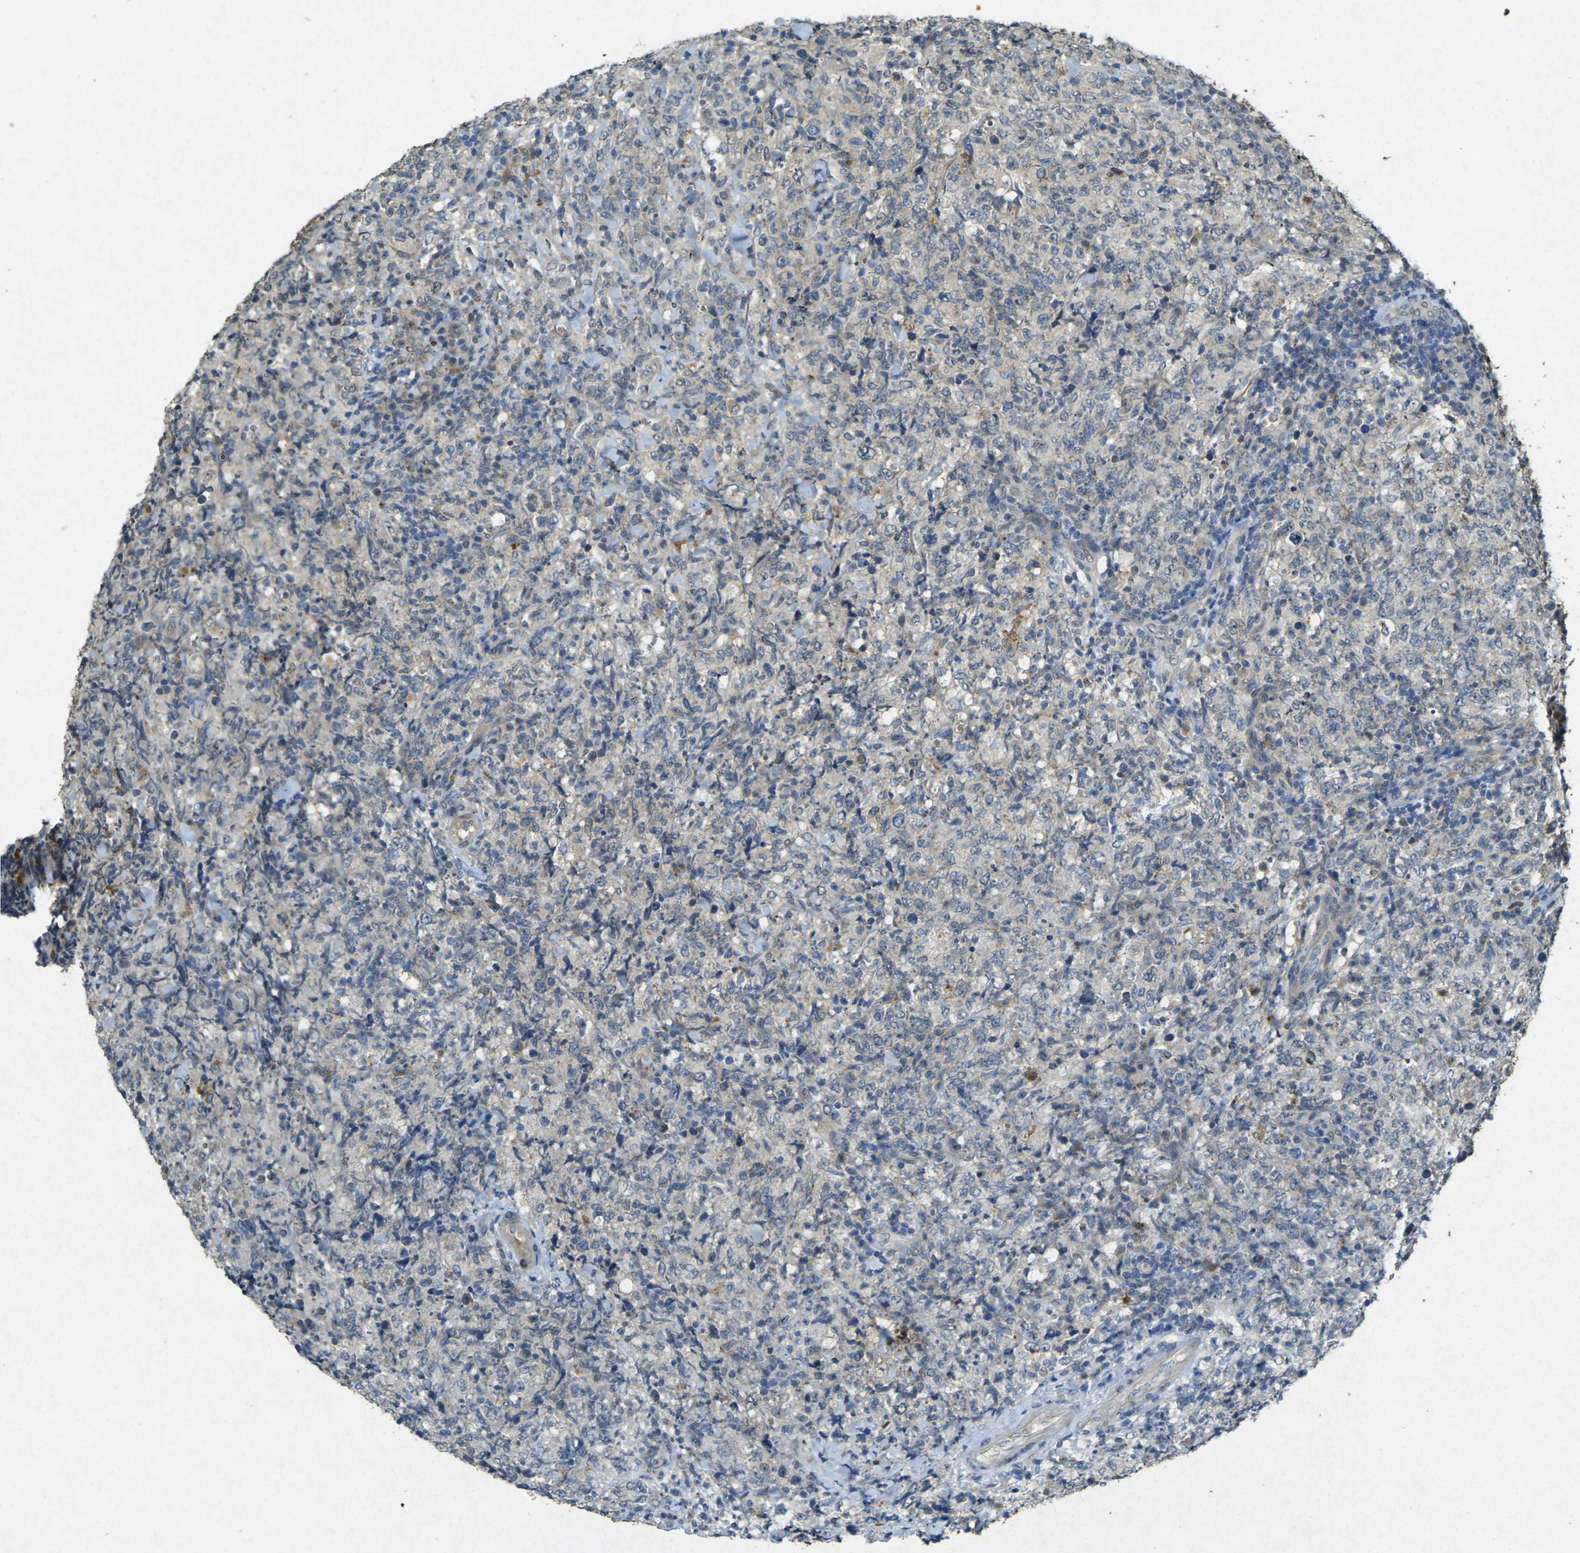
{"staining": {"intensity": "moderate", "quantity": "<25%", "location": "cytoplasmic/membranous"}, "tissue": "lymphoma", "cell_type": "Tumor cells", "image_type": "cancer", "snomed": [{"axis": "morphology", "description": "Malignant lymphoma, non-Hodgkin's type, High grade"}, {"axis": "topography", "description": "Tonsil"}], "caption": "High-grade malignant lymphoma, non-Hodgkin's type was stained to show a protein in brown. There is low levels of moderate cytoplasmic/membranous expression in about <25% of tumor cells.", "gene": "RGMA", "patient": {"sex": "female", "age": 36}}